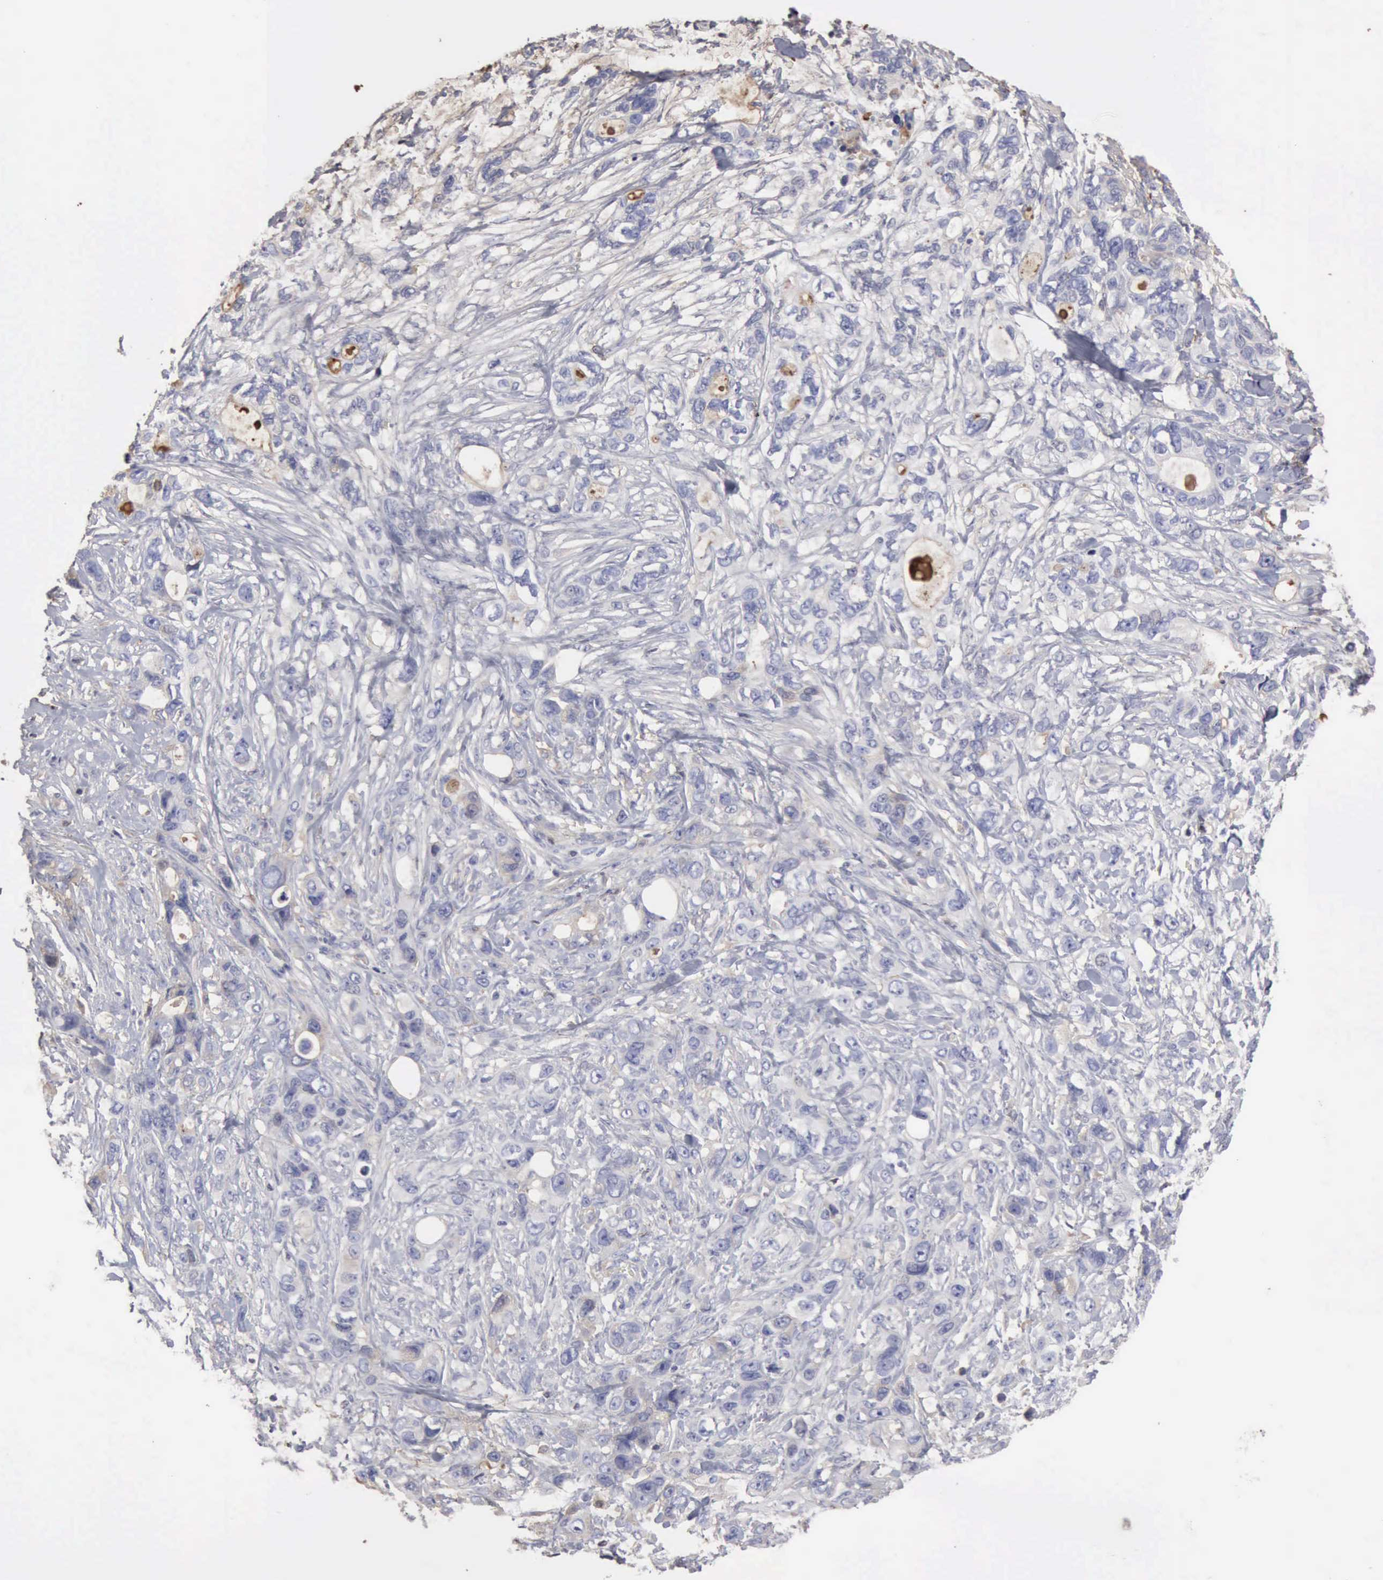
{"staining": {"intensity": "negative", "quantity": "none", "location": "none"}, "tissue": "stomach cancer", "cell_type": "Tumor cells", "image_type": "cancer", "snomed": [{"axis": "morphology", "description": "Adenocarcinoma, NOS"}, {"axis": "topography", "description": "Stomach, upper"}], "caption": "Immunohistochemistry (IHC) micrograph of neoplastic tissue: adenocarcinoma (stomach) stained with DAB shows no significant protein expression in tumor cells.", "gene": "SERPINA1", "patient": {"sex": "male", "age": 47}}